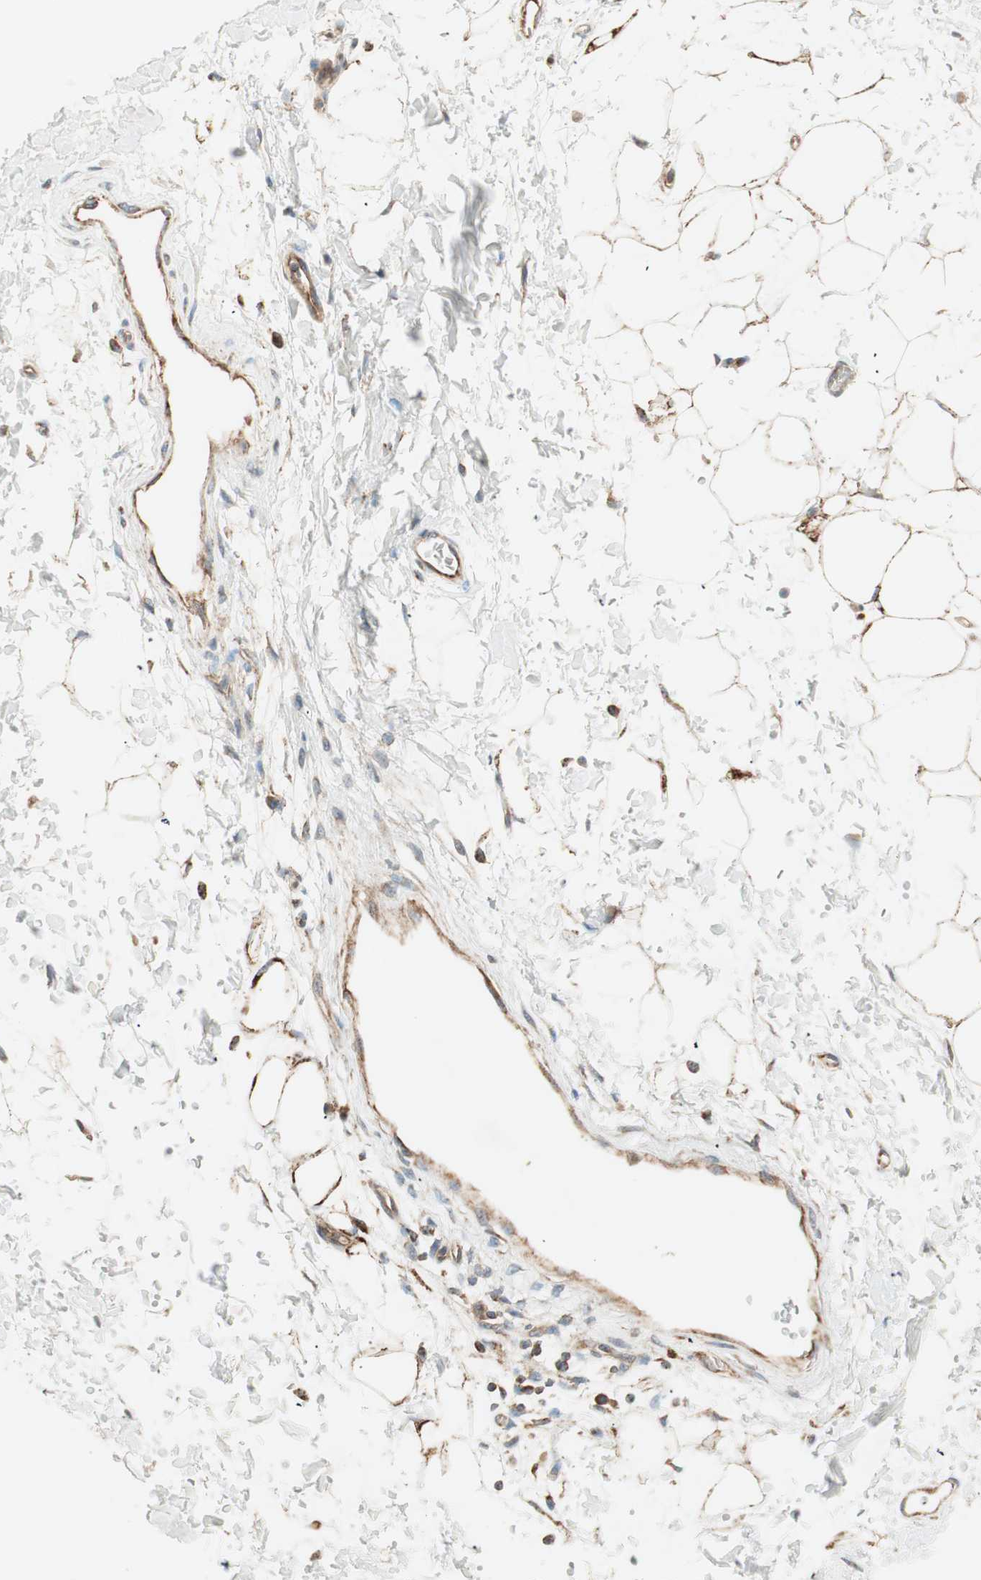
{"staining": {"intensity": "moderate", "quantity": ">75%", "location": "cytoplasmic/membranous"}, "tissue": "adipose tissue", "cell_type": "Adipocytes", "image_type": "normal", "snomed": [{"axis": "morphology", "description": "Normal tissue, NOS"}, {"axis": "topography", "description": "Soft tissue"}], "caption": "Benign adipose tissue was stained to show a protein in brown. There is medium levels of moderate cytoplasmic/membranous positivity in approximately >75% of adipocytes. Immunohistochemistry stains the protein of interest in brown and the nuclei are stained blue.", "gene": "CC2D1A", "patient": {"sex": "male", "age": 72}}